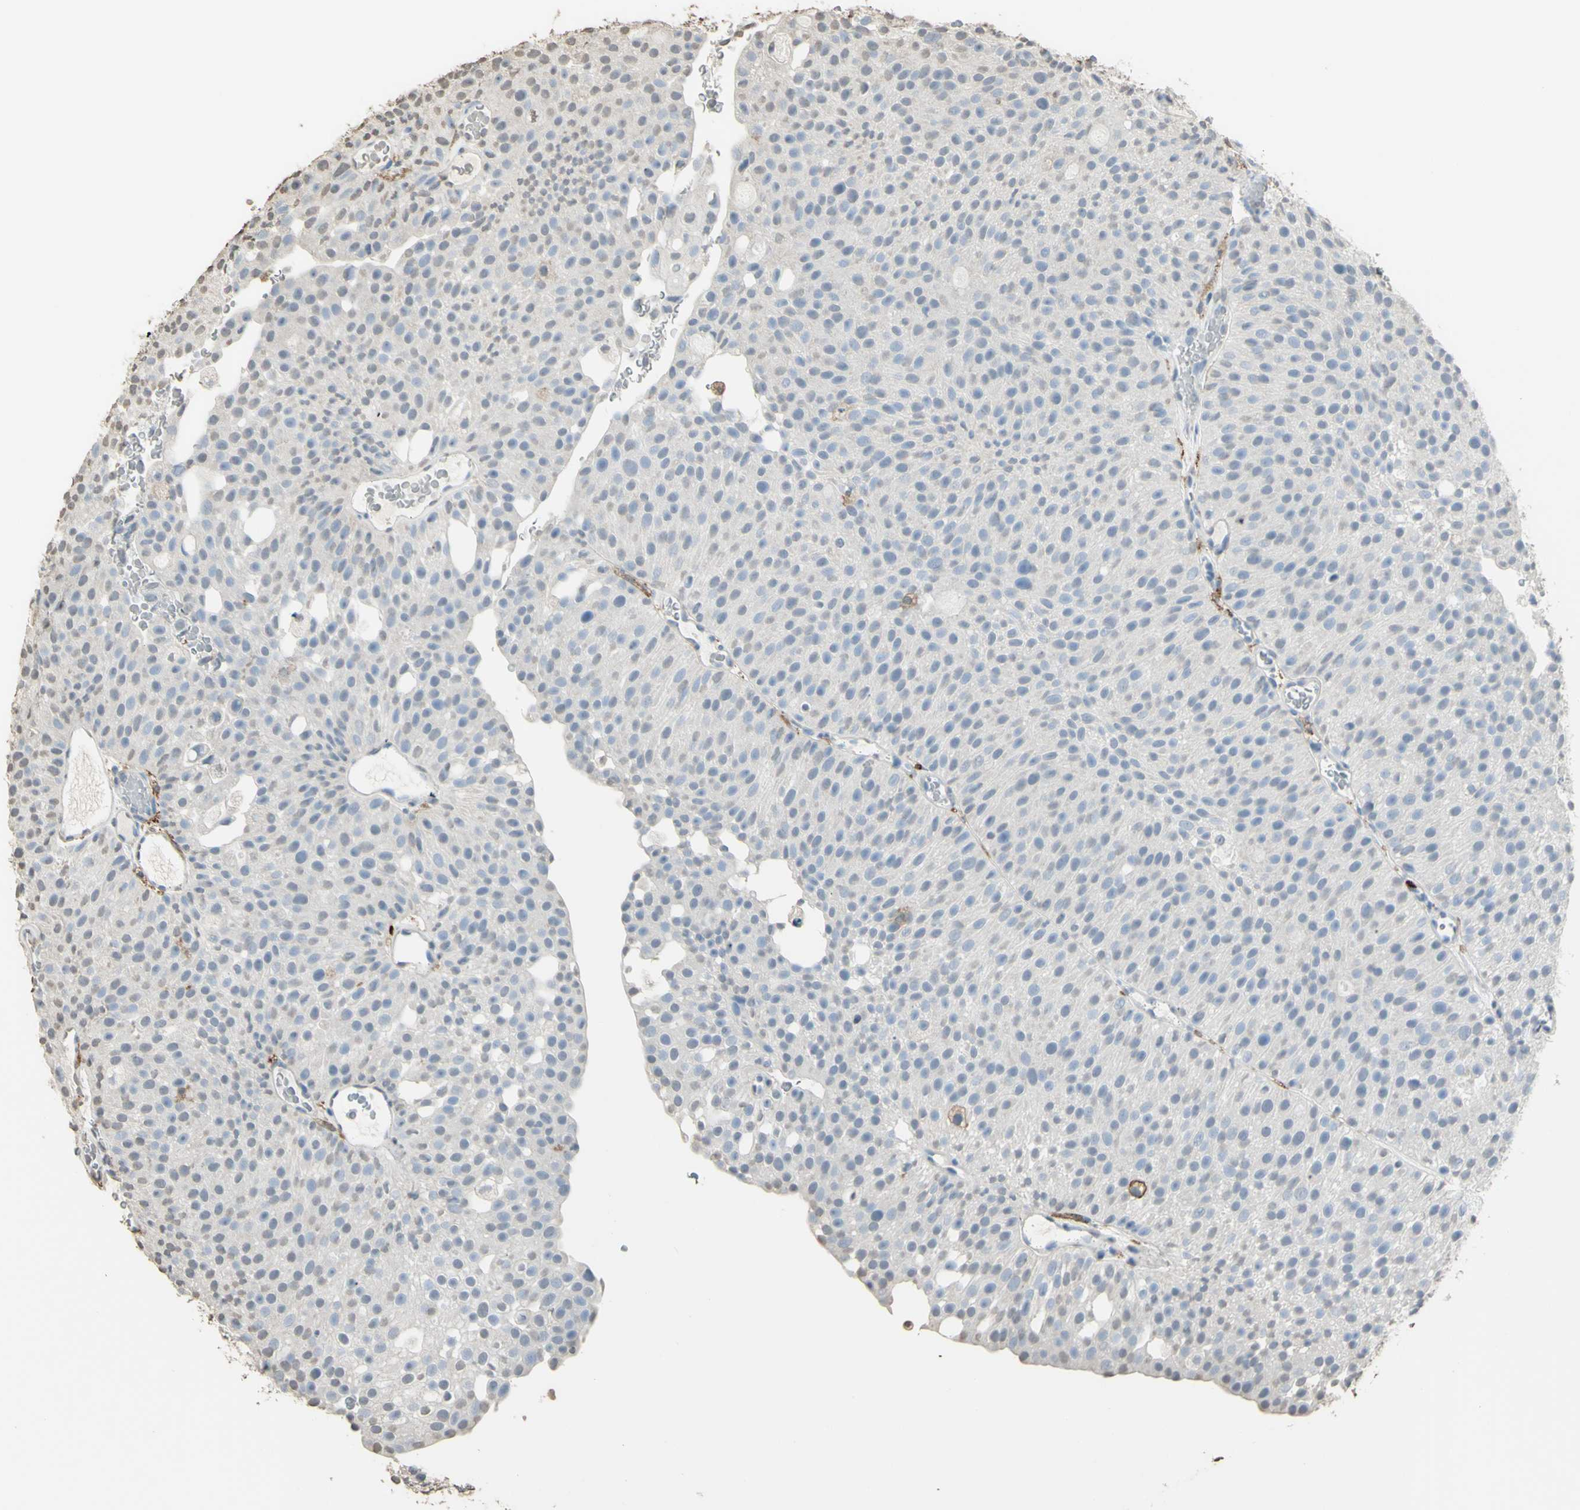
{"staining": {"intensity": "negative", "quantity": "none", "location": "none"}, "tissue": "urothelial cancer", "cell_type": "Tumor cells", "image_type": "cancer", "snomed": [{"axis": "morphology", "description": "Urothelial carcinoma, Low grade"}, {"axis": "topography", "description": "Urinary bladder"}], "caption": "Photomicrograph shows no significant protein positivity in tumor cells of urothelial cancer. (DAB (3,3'-diaminobenzidine) IHC visualized using brightfield microscopy, high magnification).", "gene": "PSTPIP1", "patient": {"sex": "male", "age": 78}}